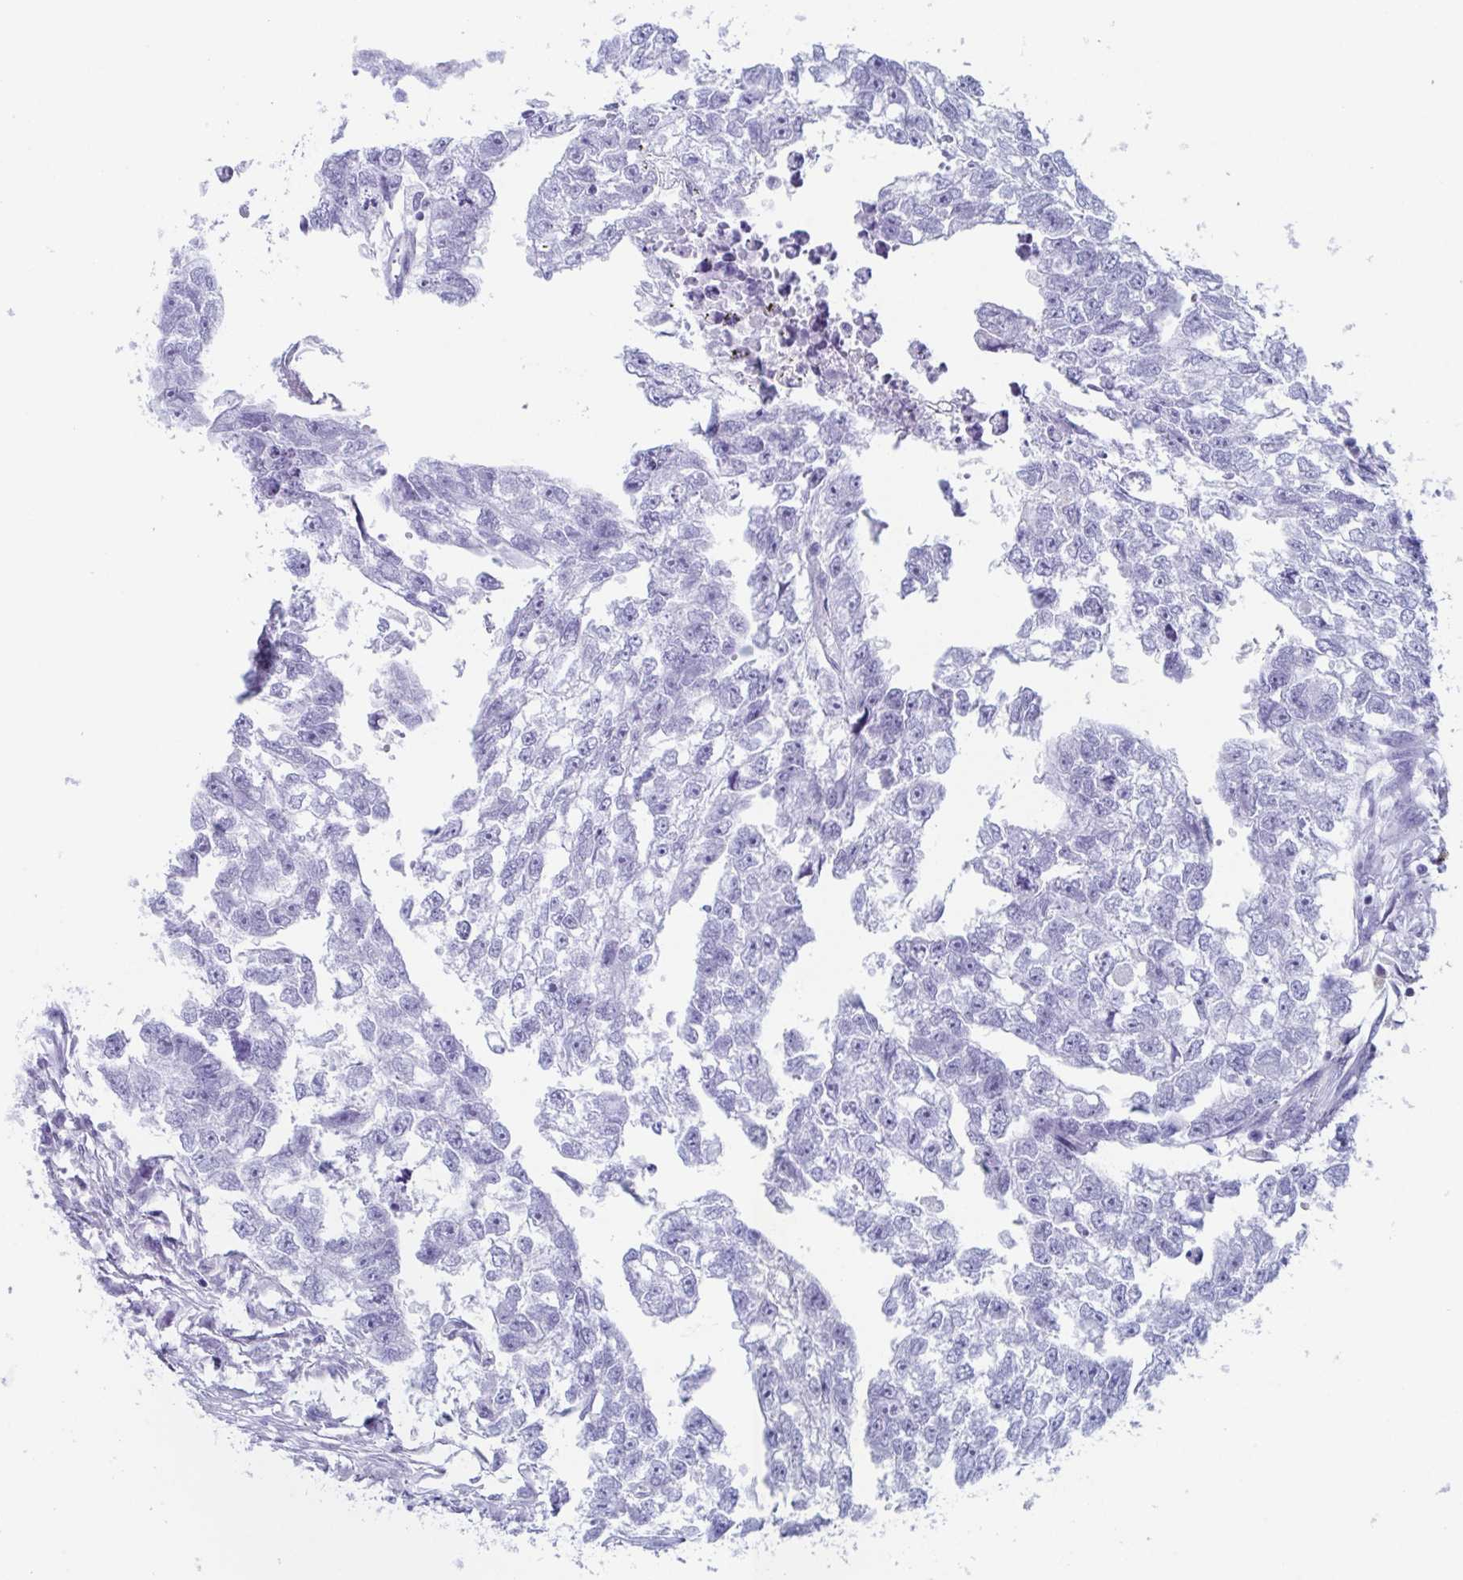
{"staining": {"intensity": "negative", "quantity": "none", "location": "none"}, "tissue": "testis cancer", "cell_type": "Tumor cells", "image_type": "cancer", "snomed": [{"axis": "morphology", "description": "Carcinoma, Embryonal, NOS"}, {"axis": "morphology", "description": "Teratoma, malignant, NOS"}, {"axis": "topography", "description": "Testis"}], "caption": "Immunohistochemistry of human testis cancer (embryonal carcinoma) exhibits no expression in tumor cells. The staining was performed using DAB to visualize the protein expression in brown, while the nuclei were stained in blue with hematoxylin (Magnification: 20x).", "gene": "LYRM2", "patient": {"sex": "male", "age": 44}}